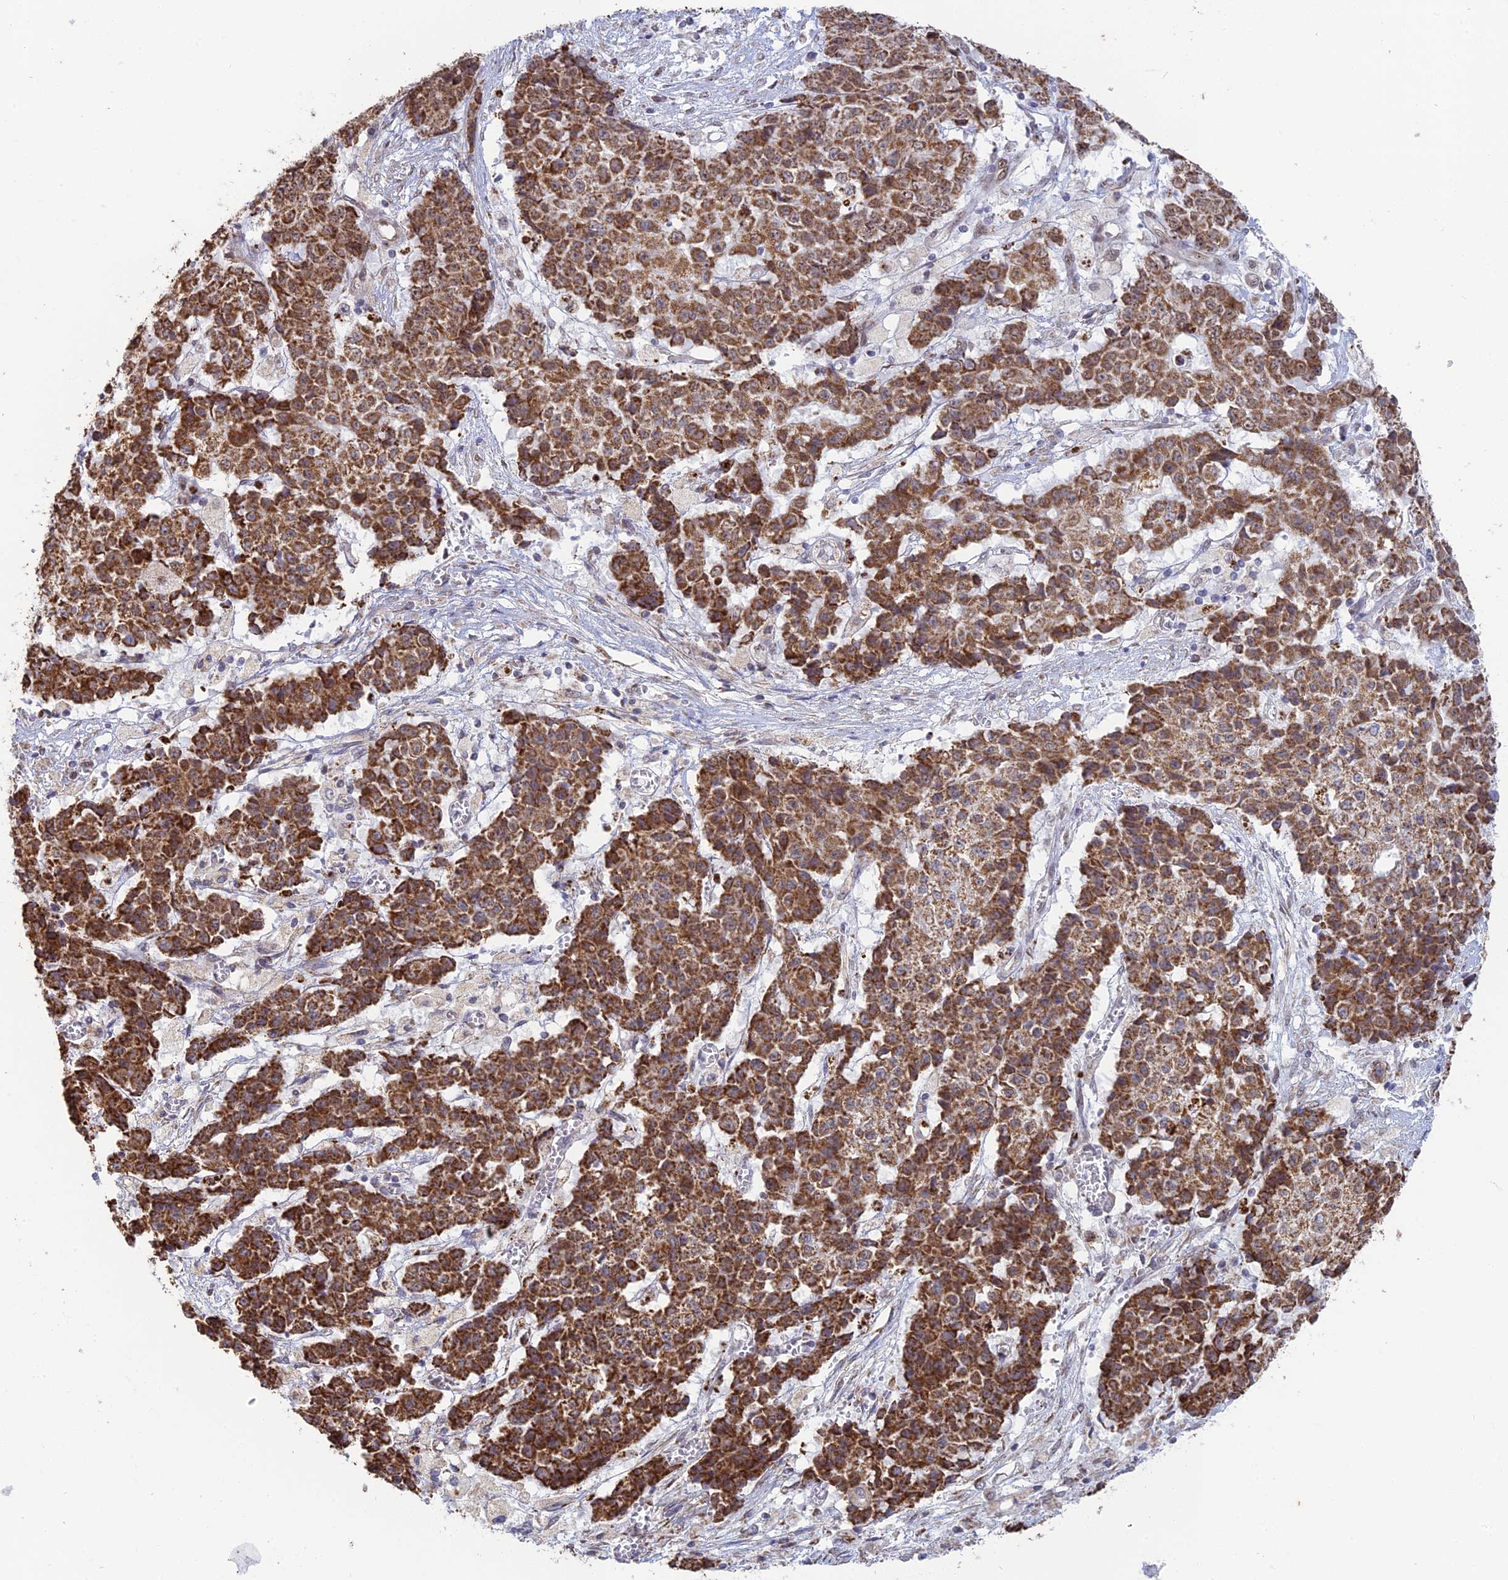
{"staining": {"intensity": "strong", "quantity": ">75%", "location": "cytoplasmic/membranous"}, "tissue": "ovarian cancer", "cell_type": "Tumor cells", "image_type": "cancer", "snomed": [{"axis": "morphology", "description": "Carcinoma, endometroid"}, {"axis": "topography", "description": "Ovary"}], "caption": "Brown immunohistochemical staining in human ovarian cancer exhibits strong cytoplasmic/membranous positivity in about >75% of tumor cells. (IHC, brightfield microscopy, high magnification).", "gene": "ARHGAP40", "patient": {"sex": "female", "age": 42}}